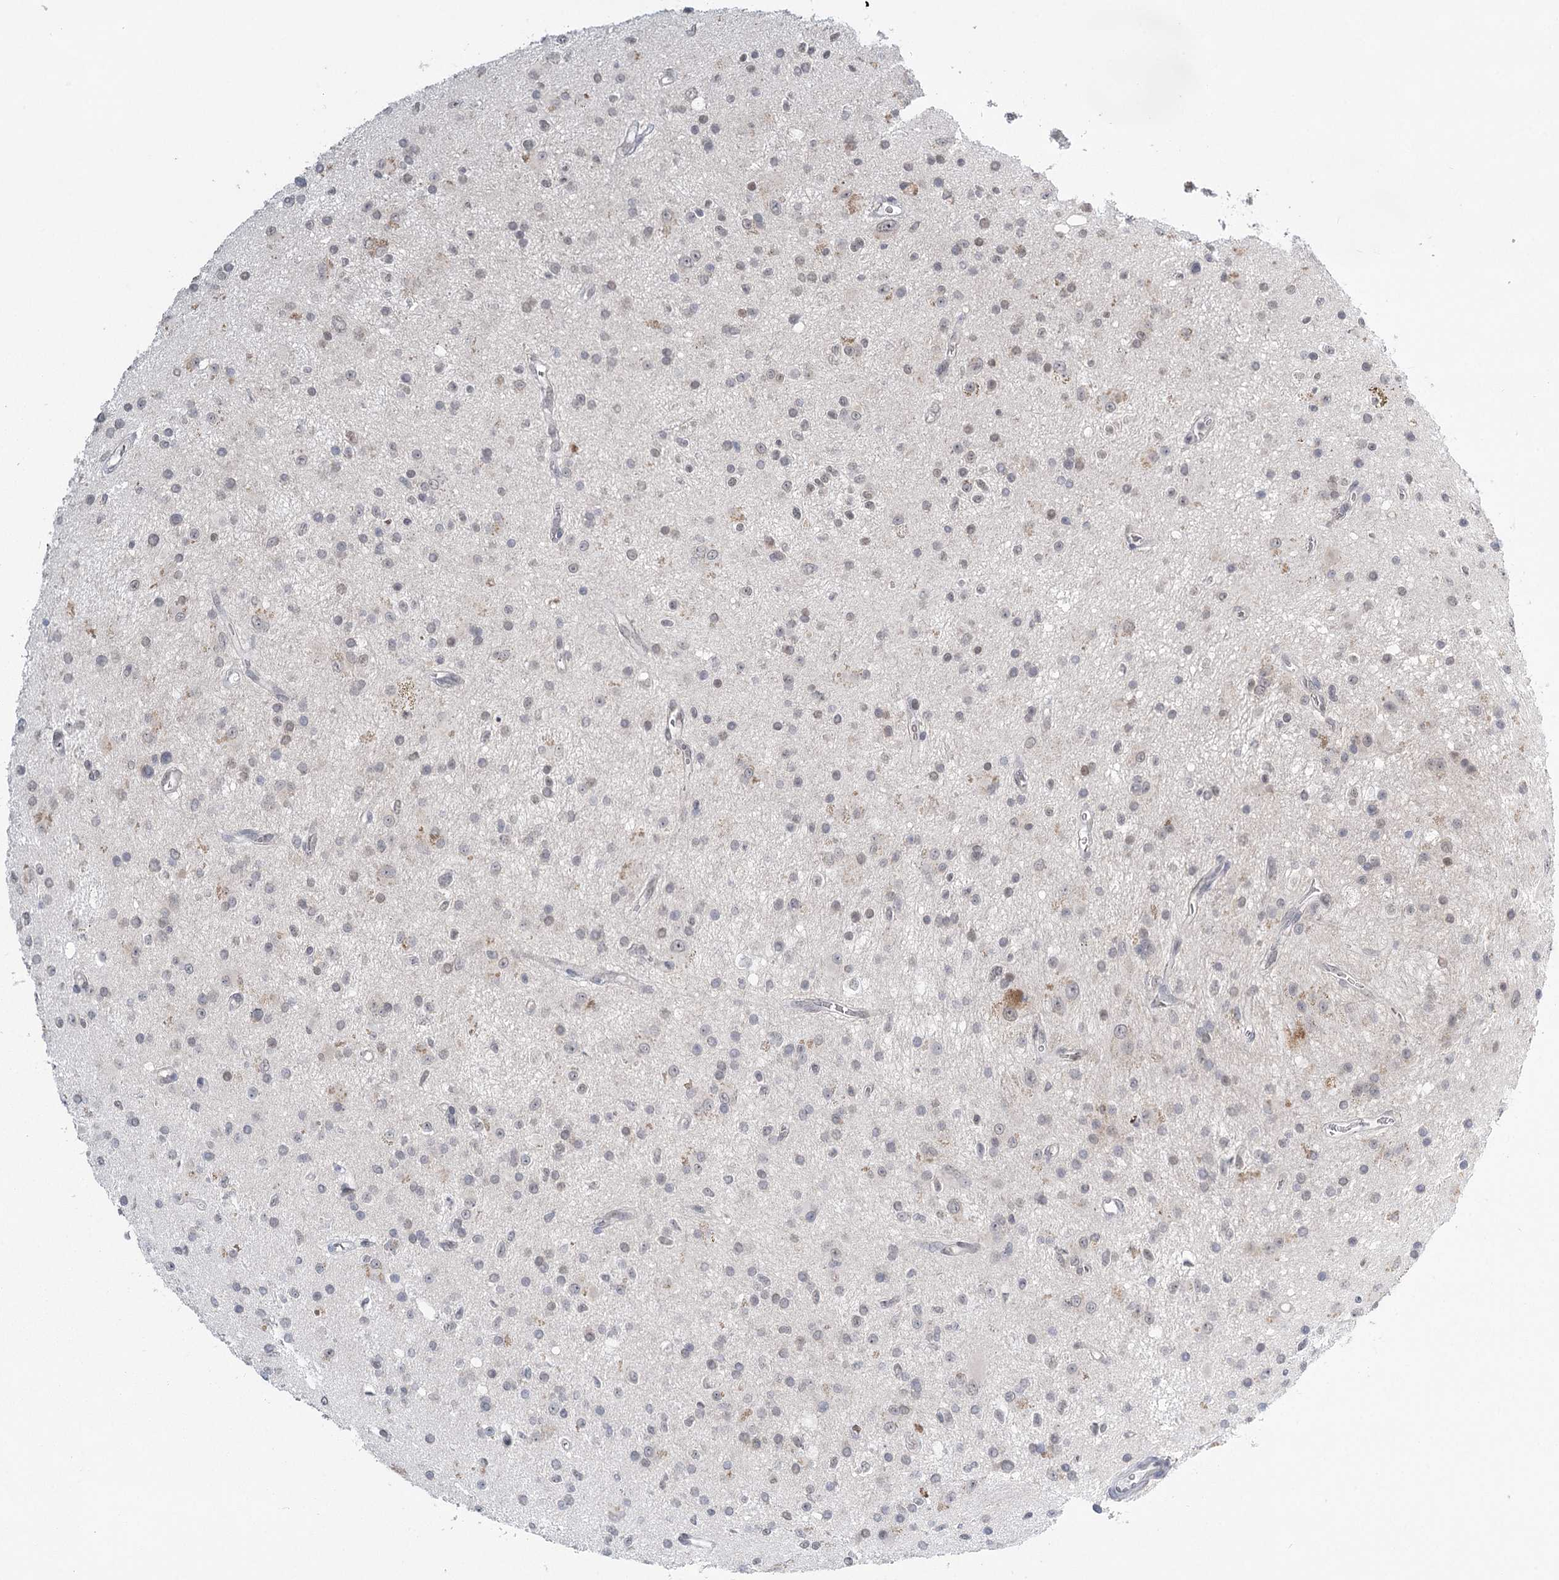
{"staining": {"intensity": "negative", "quantity": "none", "location": "none"}, "tissue": "glioma", "cell_type": "Tumor cells", "image_type": "cancer", "snomed": [{"axis": "morphology", "description": "Glioma, malignant, High grade"}, {"axis": "topography", "description": "Brain"}], "caption": "Immunohistochemistry (IHC) image of glioma stained for a protein (brown), which reveals no staining in tumor cells. (DAB immunohistochemistry, high magnification).", "gene": "TMEM70", "patient": {"sex": "male", "age": 34}}